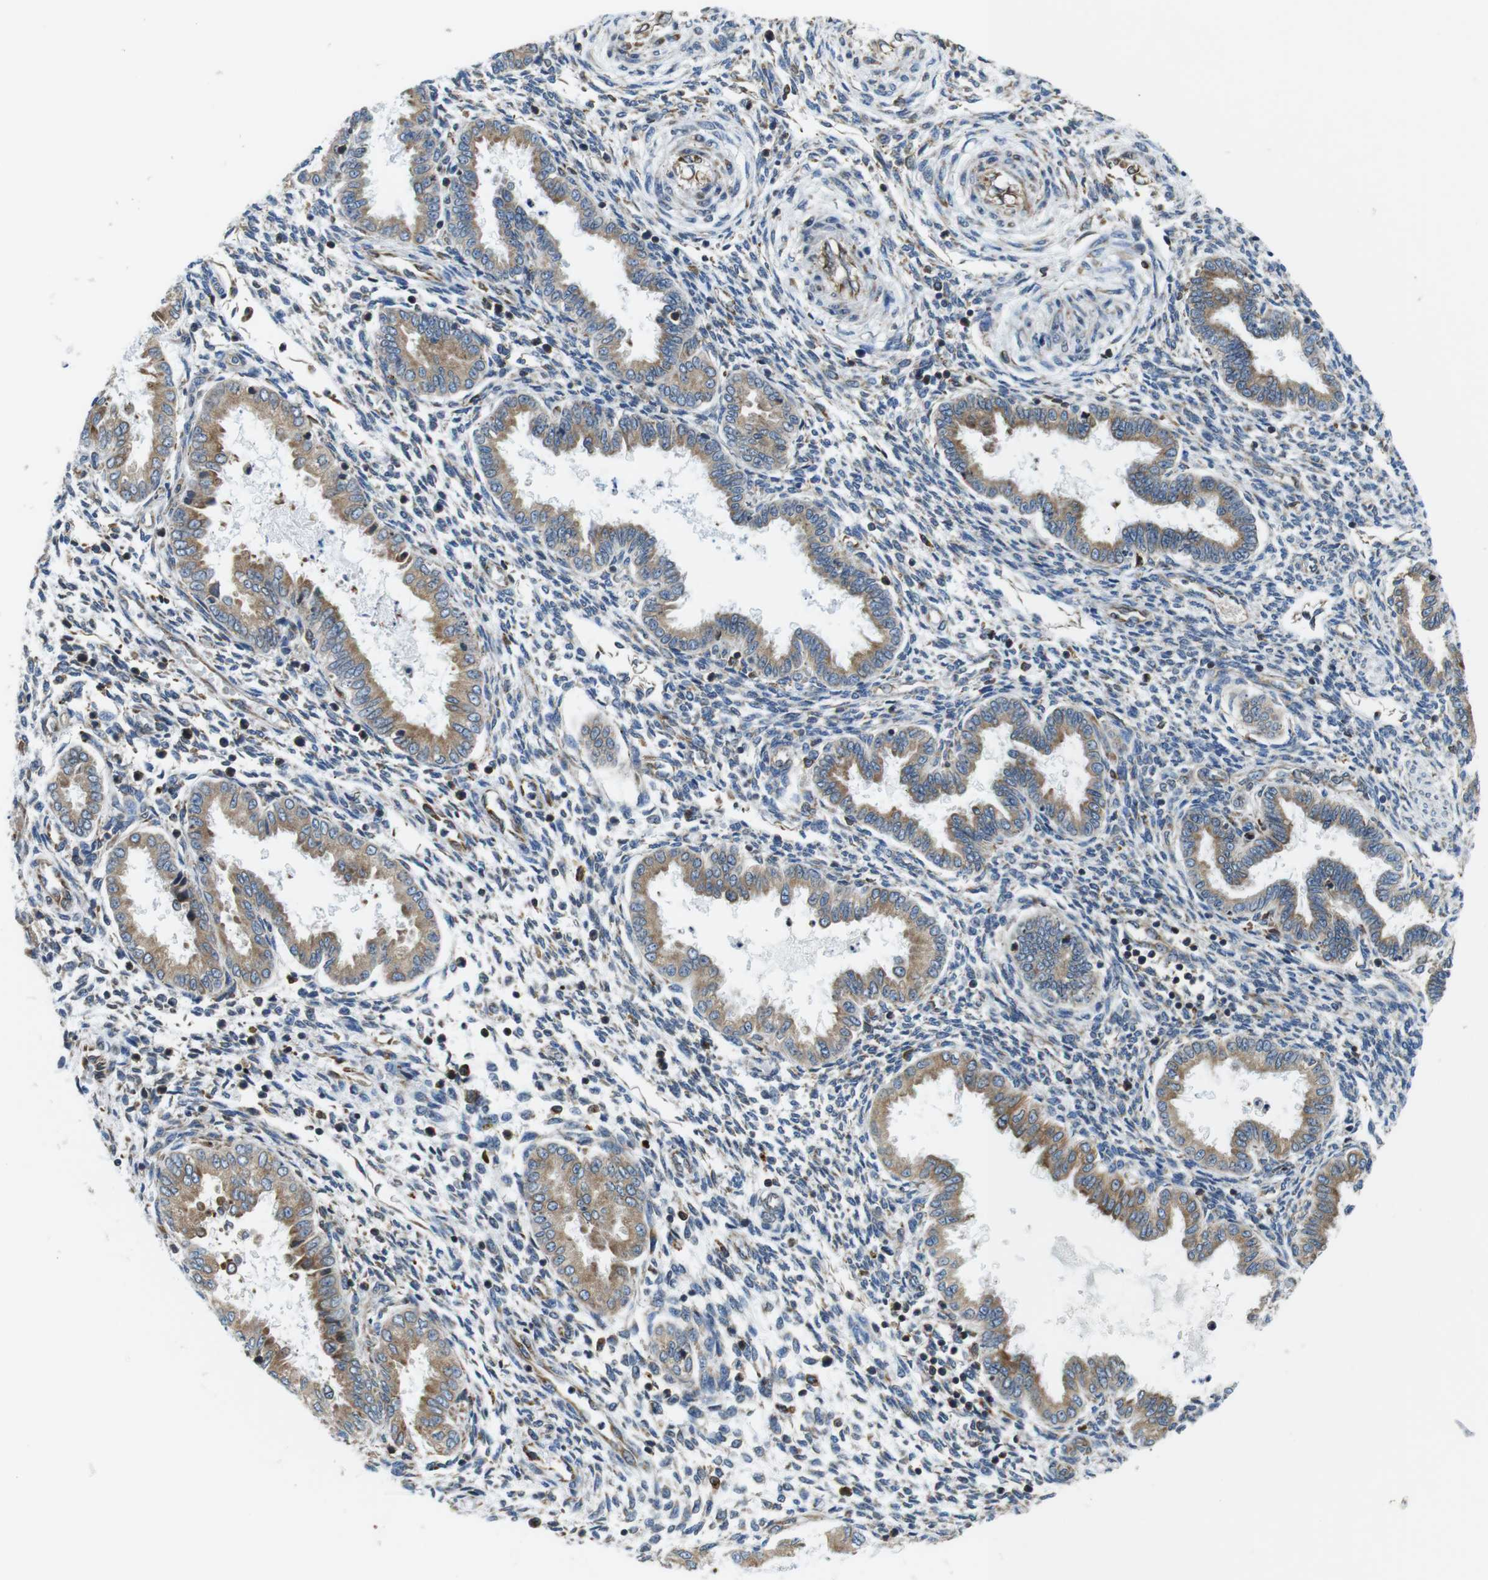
{"staining": {"intensity": "weak", "quantity": "25%-75%", "location": "cytoplasmic/membranous"}, "tissue": "endometrium", "cell_type": "Cells in endometrial stroma", "image_type": "normal", "snomed": [{"axis": "morphology", "description": "Normal tissue, NOS"}, {"axis": "topography", "description": "Endometrium"}], "caption": "Endometrium stained with immunohistochemistry reveals weak cytoplasmic/membranous positivity in approximately 25%-75% of cells in endometrial stroma. (brown staining indicates protein expression, while blue staining denotes nuclei).", "gene": "UGGT1", "patient": {"sex": "female", "age": 33}}